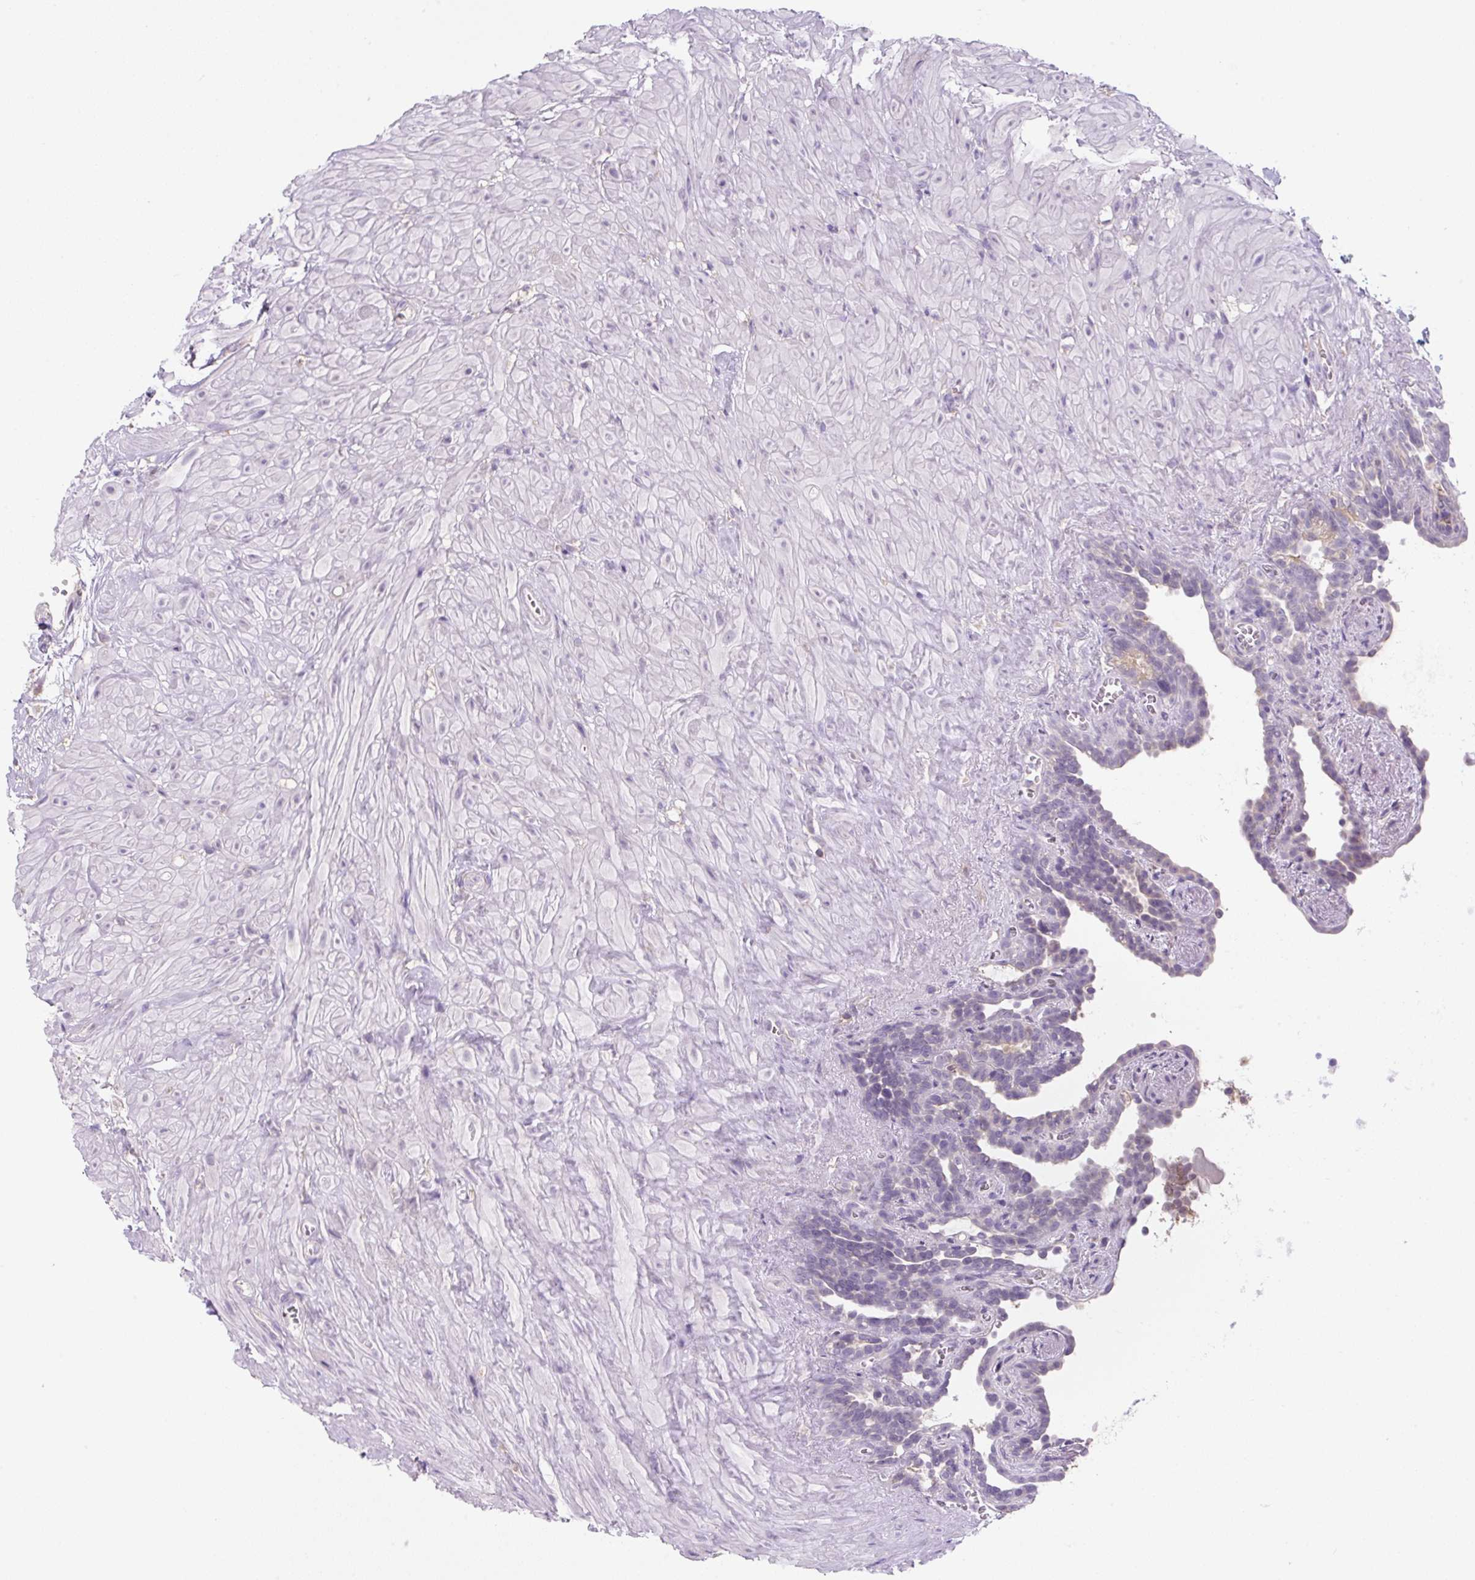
{"staining": {"intensity": "weak", "quantity": "<25%", "location": "cytoplasmic/membranous"}, "tissue": "seminal vesicle", "cell_type": "Glandular cells", "image_type": "normal", "snomed": [{"axis": "morphology", "description": "Normal tissue, NOS"}, {"axis": "topography", "description": "Seminal veicle"}], "caption": "Immunohistochemistry (IHC) micrograph of benign seminal vesicle: seminal vesicle stained with DAB exhibits no significant protein staining in glandular cells. Nuclei are stained in blue.", "gene": "FZD5", "patient": {"sex": "male", "age": 76}}